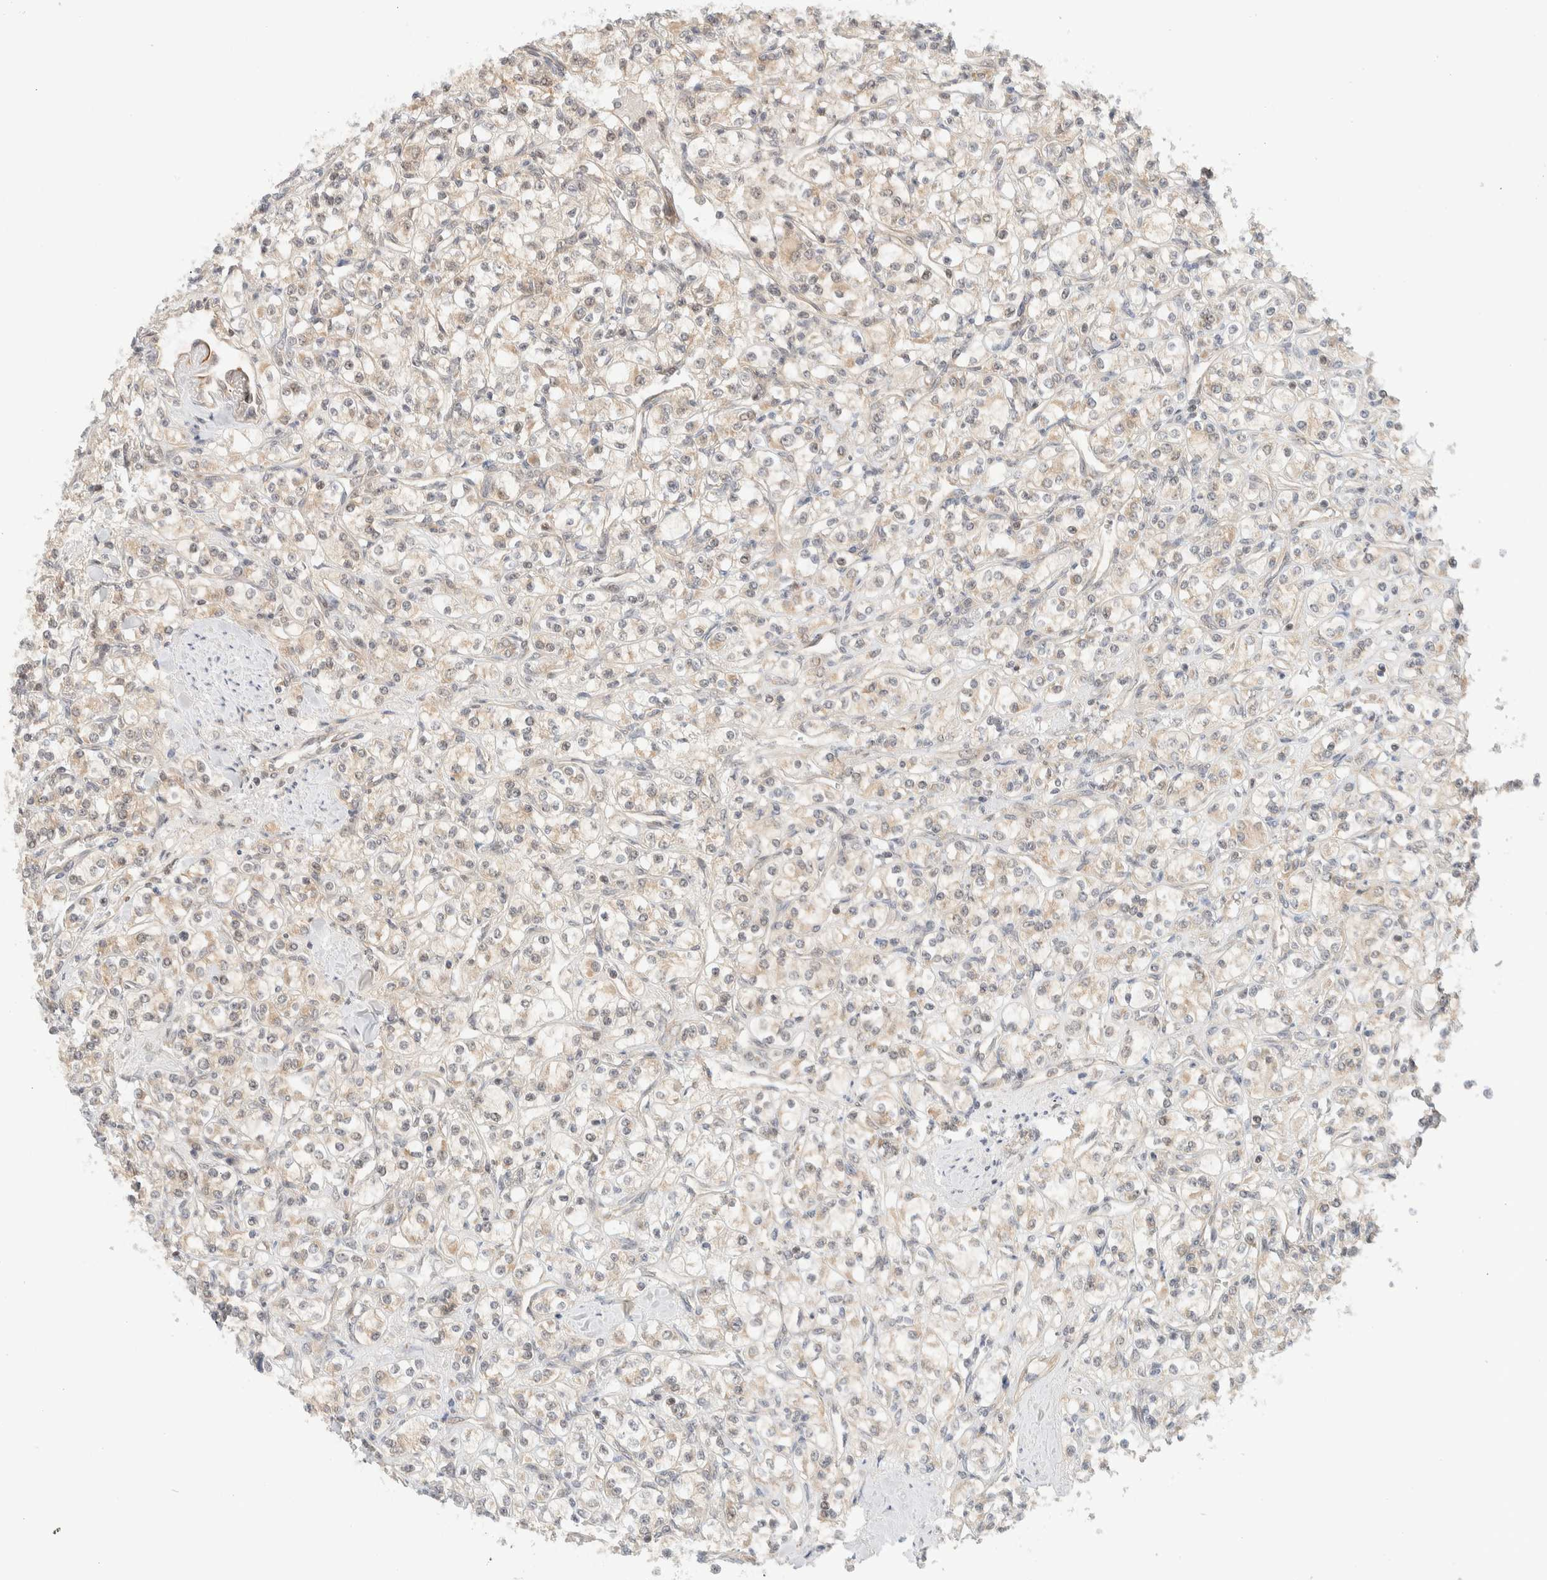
{"staining": {"intensity": "weak", "quantity": ">75%", "location": "cytoplasmic/membranous"}, "tissue": "renal cancer", "cell_type": "Tumor cells", "image_type": "cancer", "snomed": [{"axis": "morphology", "description": "Adenocarcinoma, NOS"}, {"axis": "topography", "description": "Kidney"}], "caption": "Renal cancer stained for a protein exhibits weak cytoplasmic/membranous positivity in tumor cells.", "gene": "C8orf76", "patient": {"sex": "male", "age": 77}}